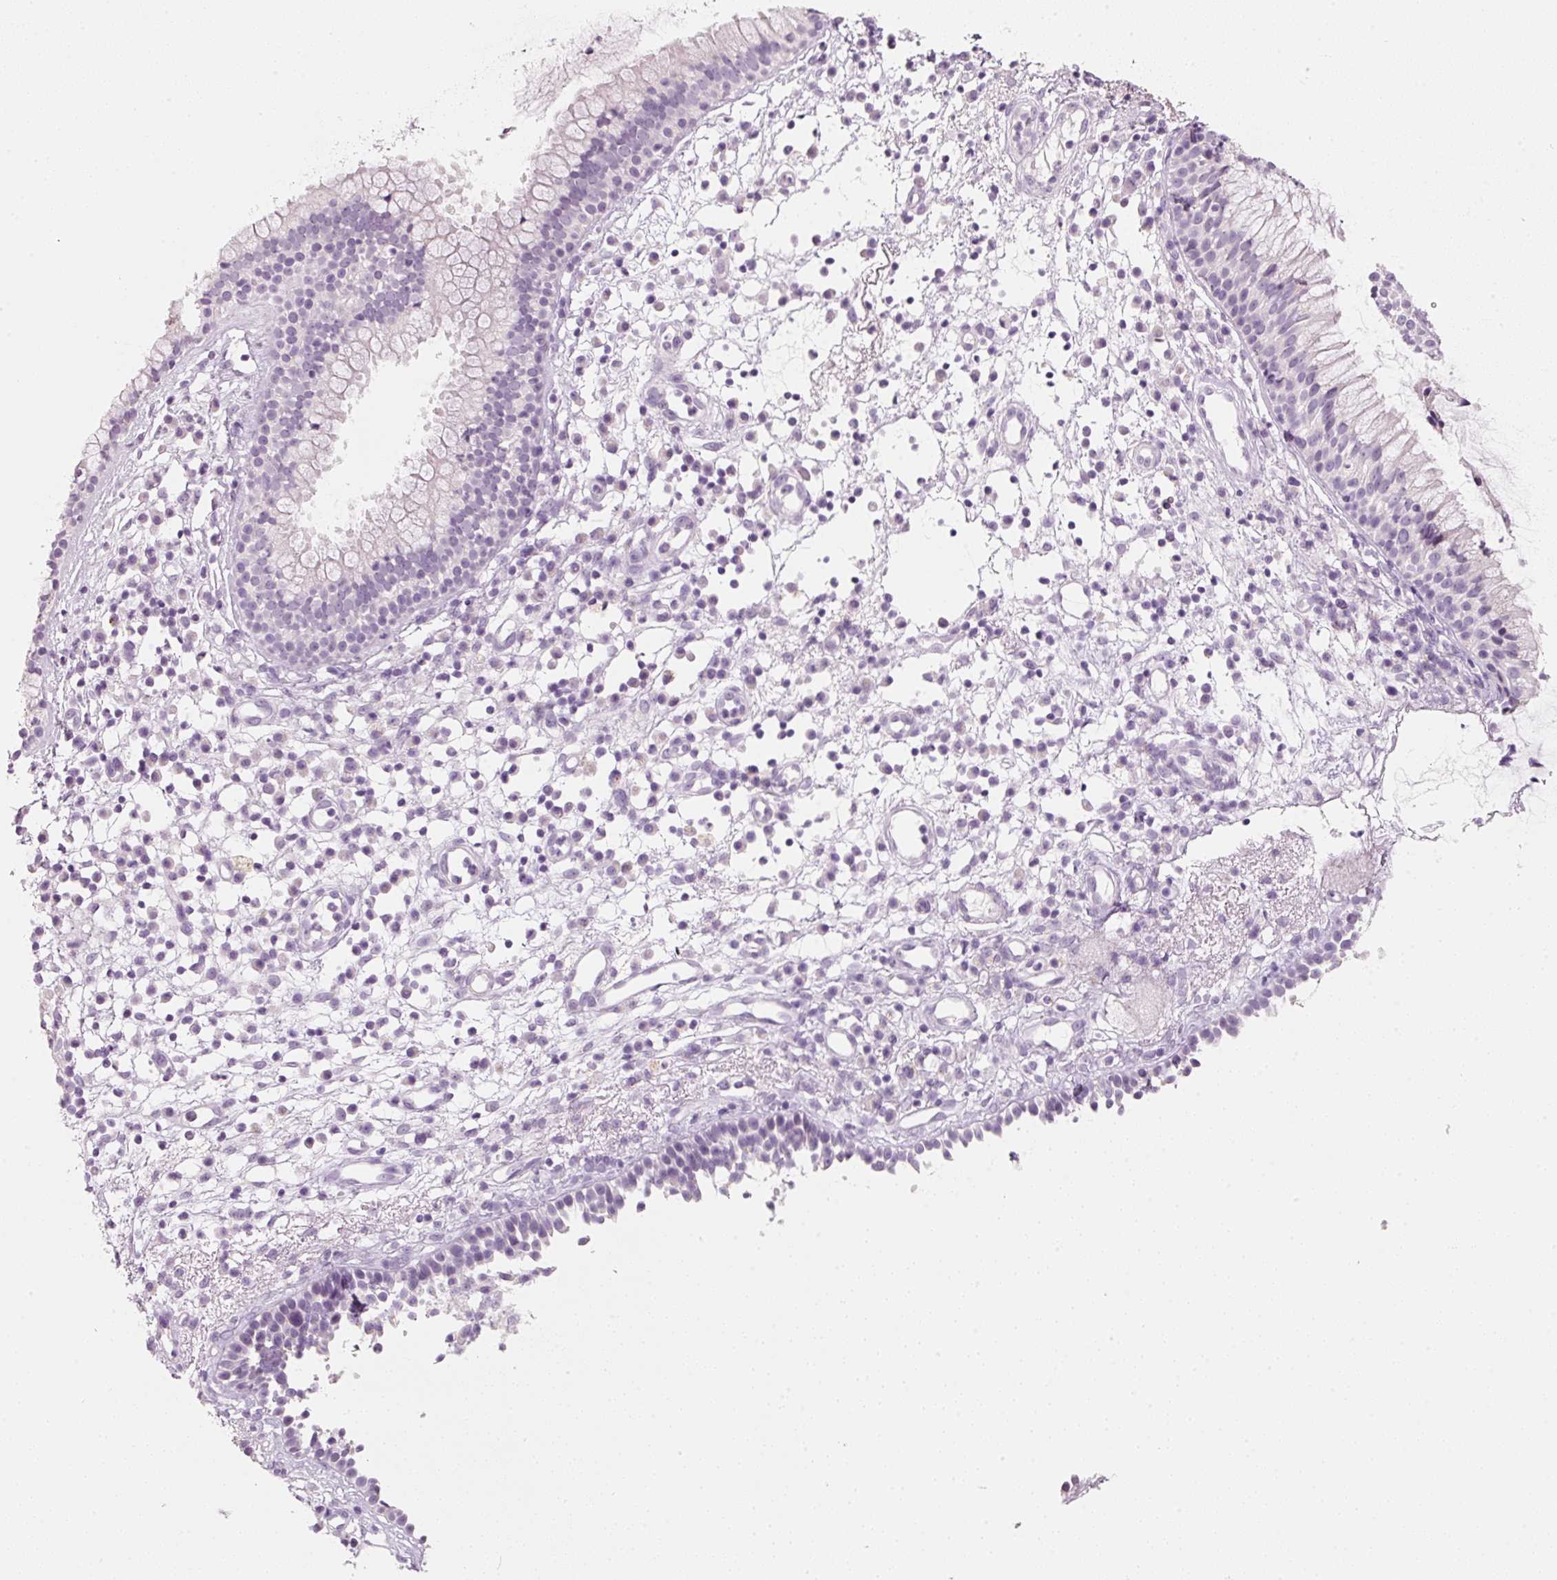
{"staining": {"intensity": "negative", "quantity": "none", "location": "none"}, "tissue": "nasopharynx", "cell_type": "Respiratory epithelial cells", "image_type": "normal", "snomed": [{"axis": "morphology", "description": "Normal tissue, NOS"}, {"axis": "topography", "description": "Nasopharynx"}], "caption": "A photomicrograph of nasopharynx stained for a protein reveals no brown staining in respiratory epithelial cells. (DAB IHC visualized using brightfield microscopy, high magnification).", "gene": "ENSG00000206549", "patient": {"sex": "male", "age": 21}}